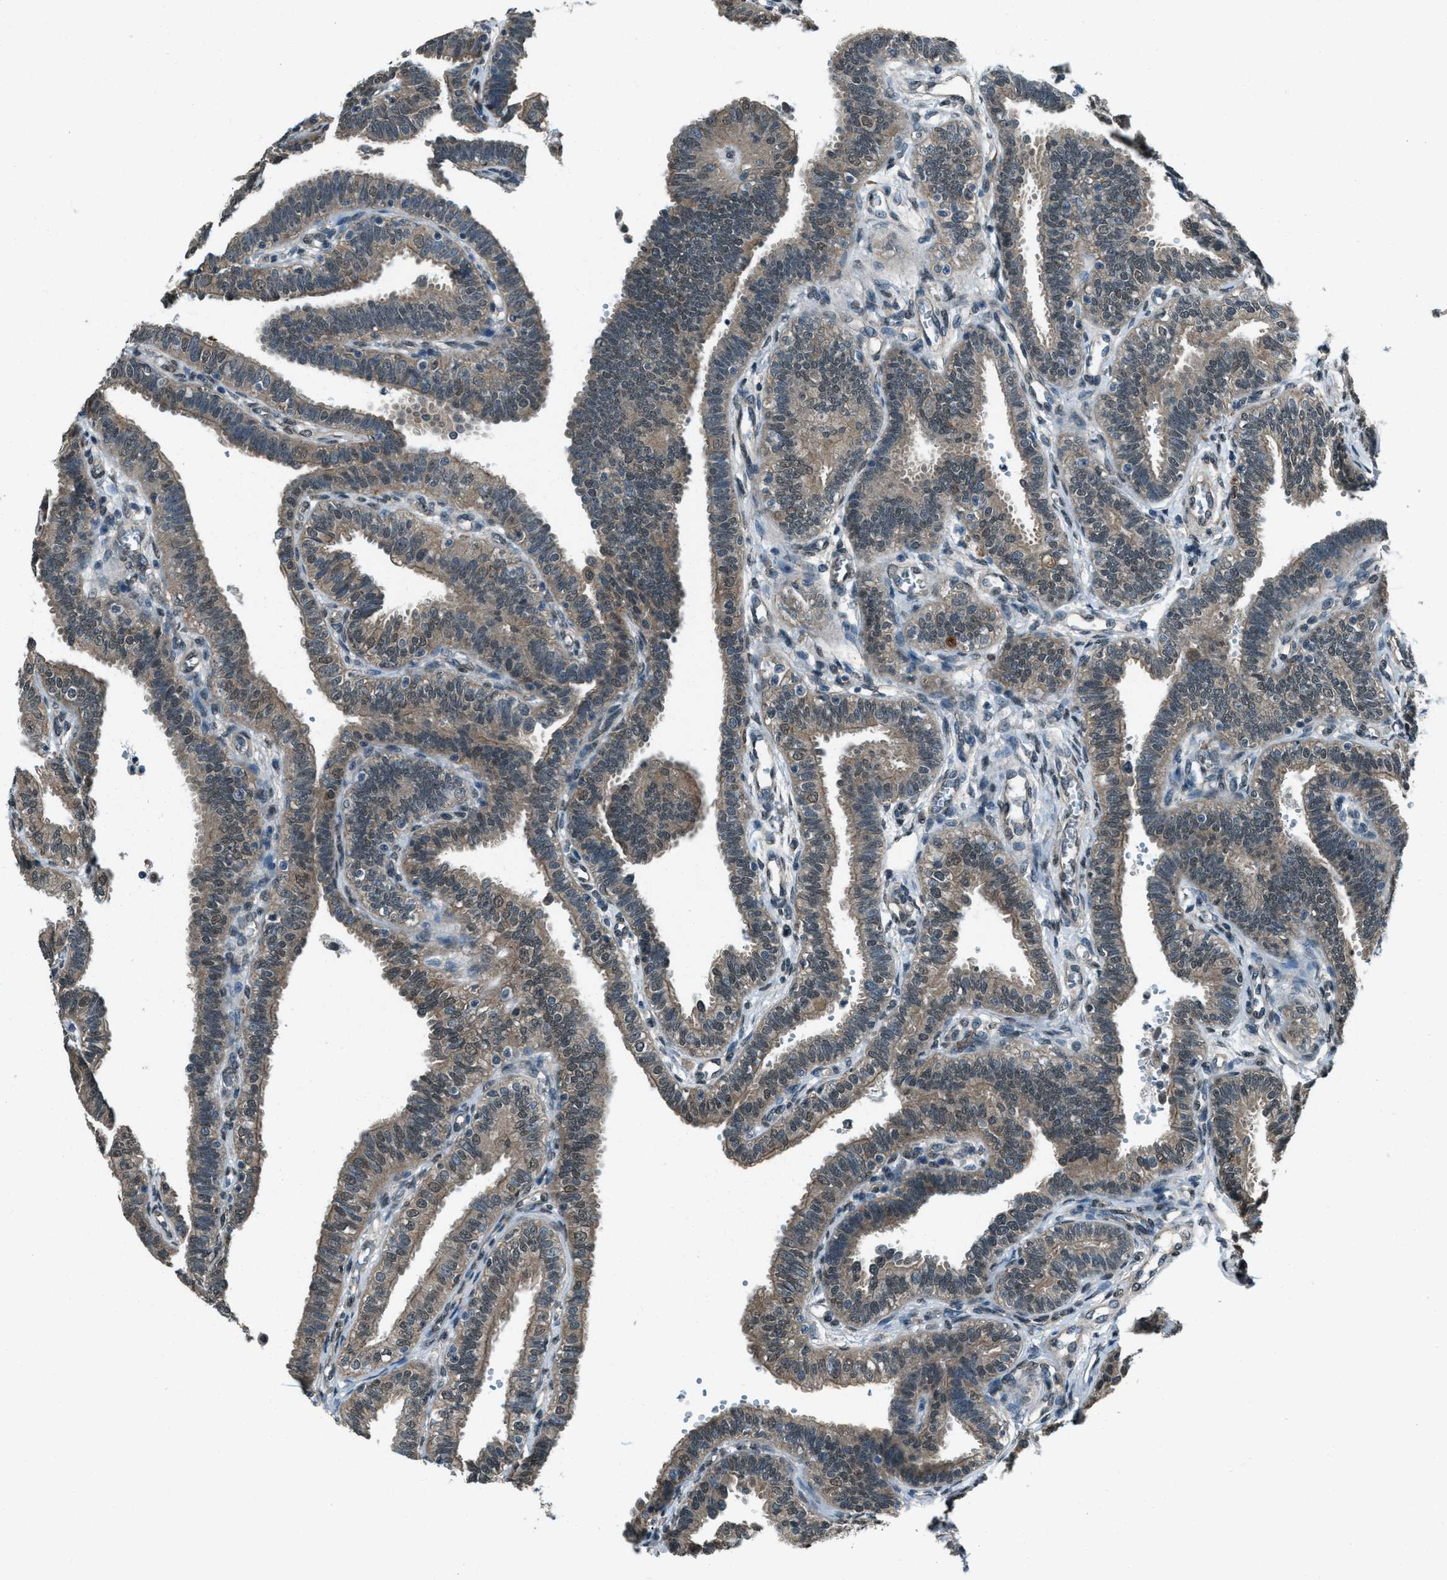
{"staining": {"intensity": "weak", "quantity": "25%-75%", "location": "cytoplasmic/membranous"}, "tissue": "fallopian tube", "cell_type": "Glandular cells", "image_type": "normal", "snomed": [{"axis": "morphology", "description": "Normal tissue, NOS"}, {"axis": "topography", "description": "Fallopian tube"}, {"axis": "topography", "description": "Placenta"}], "caption": "A micrograph of fallopian tube stained for a protein displays weak cytoplasmic/membranous brown staining in glandular cells. Nuclei are stained in blue.", "gene": "SVIL", "patient": {"sex": "female", "age": 34}}